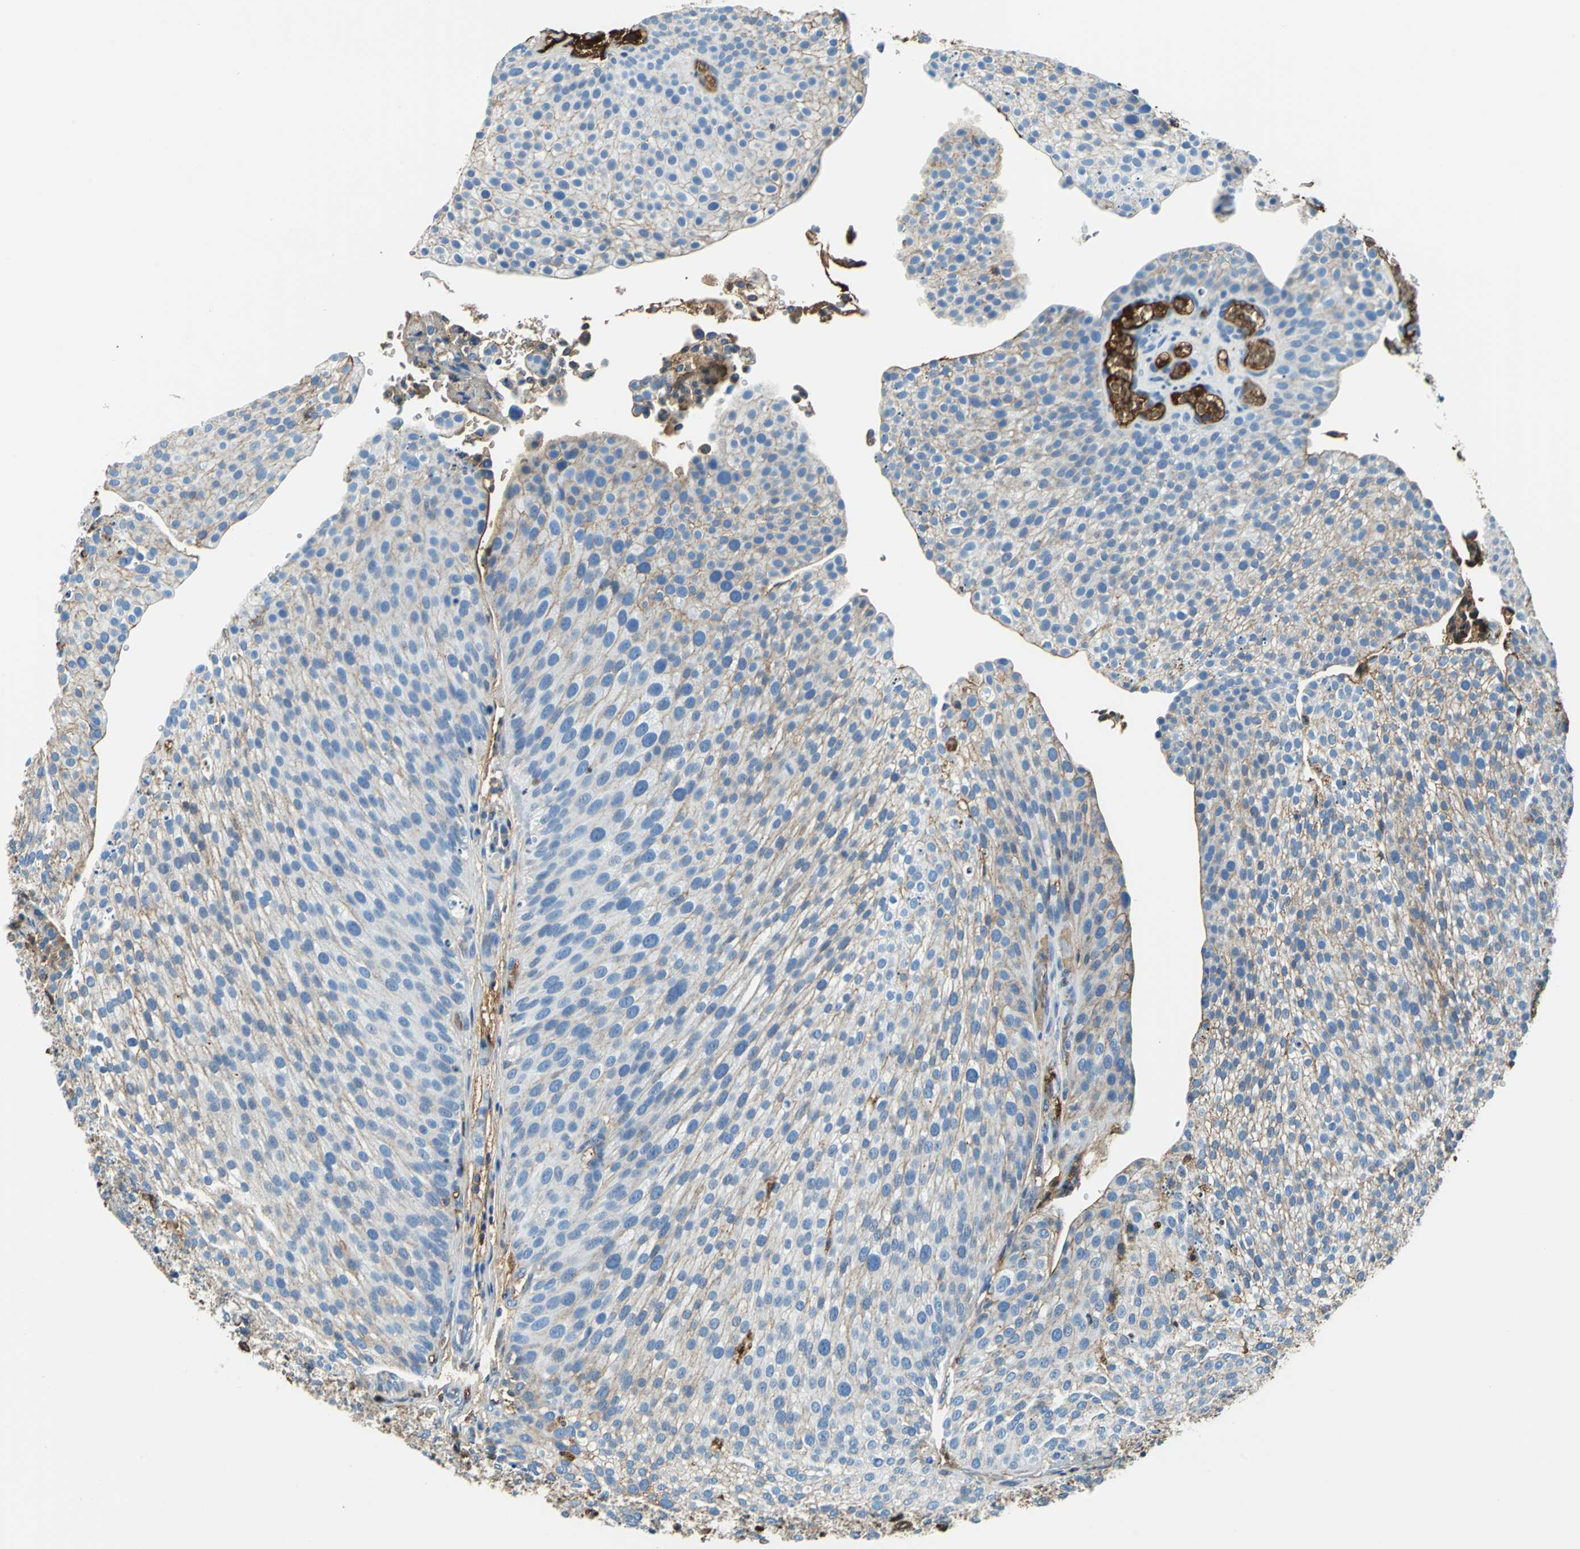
{"staining": {"intensity": "weak", "quantity": ">75%", "location": "cytoplasmic/membranous"}, "tissue": "urothelial cancer", "cell_type": "Tumor cells", "image_type": "cancer", "snomed": [{"axis": "morphology", "description": "Urothelial carcinoma, Low grade"}, {"axis": "topography", "description": "Smooth muscle"}, {"axis": "topography", "description": "Urinary bladder"}], "caption": "Brown immunohistochemical staining in urothelial carcinoma (low-grade) demonstrates weak cytoplasmic/membranous positivity in about >75% of tumor cells. (Stains: DAB in brown, nuclei in blue, Microscopy: brightfield microscopy at high magnification).", "gene": "ALB", "patient": {"sex": "male", "age": 60}}